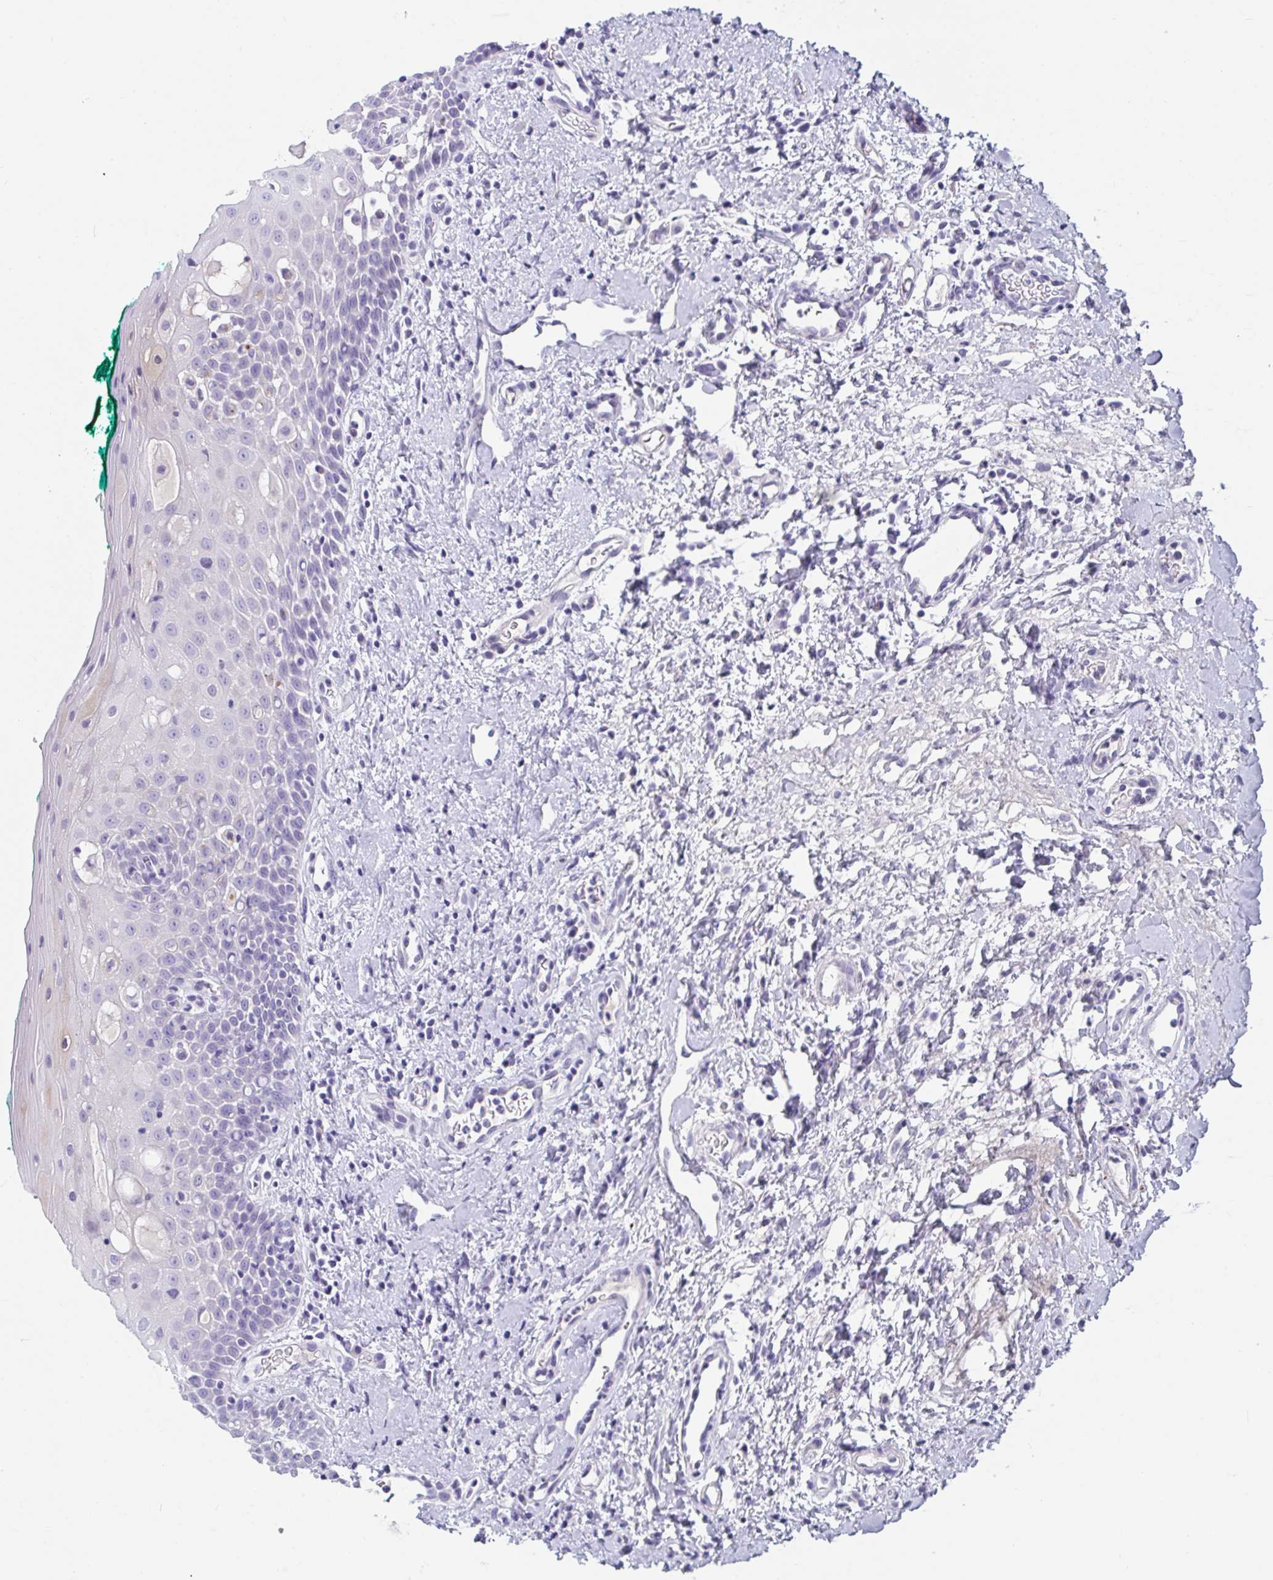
{"staining": {"intensity": "negative", "quantity": "none", "location": "none"}, "tissue": "oral mucosa", "cell_type": "Squamous epithelial cells", "image_type": "normal", "snomed": [{"axis": "morphology", "description": "Normal tissue, NOS"}, {"axis": "topography", "description": "Oral tissue"}], "caption": "Immunohistochemical staining of unremarkable human oral mucosa demonstrates no significant expression in squamous epithelial cells.", "gene": "NPY", "patient": {"sex": "female", "age": 70}}